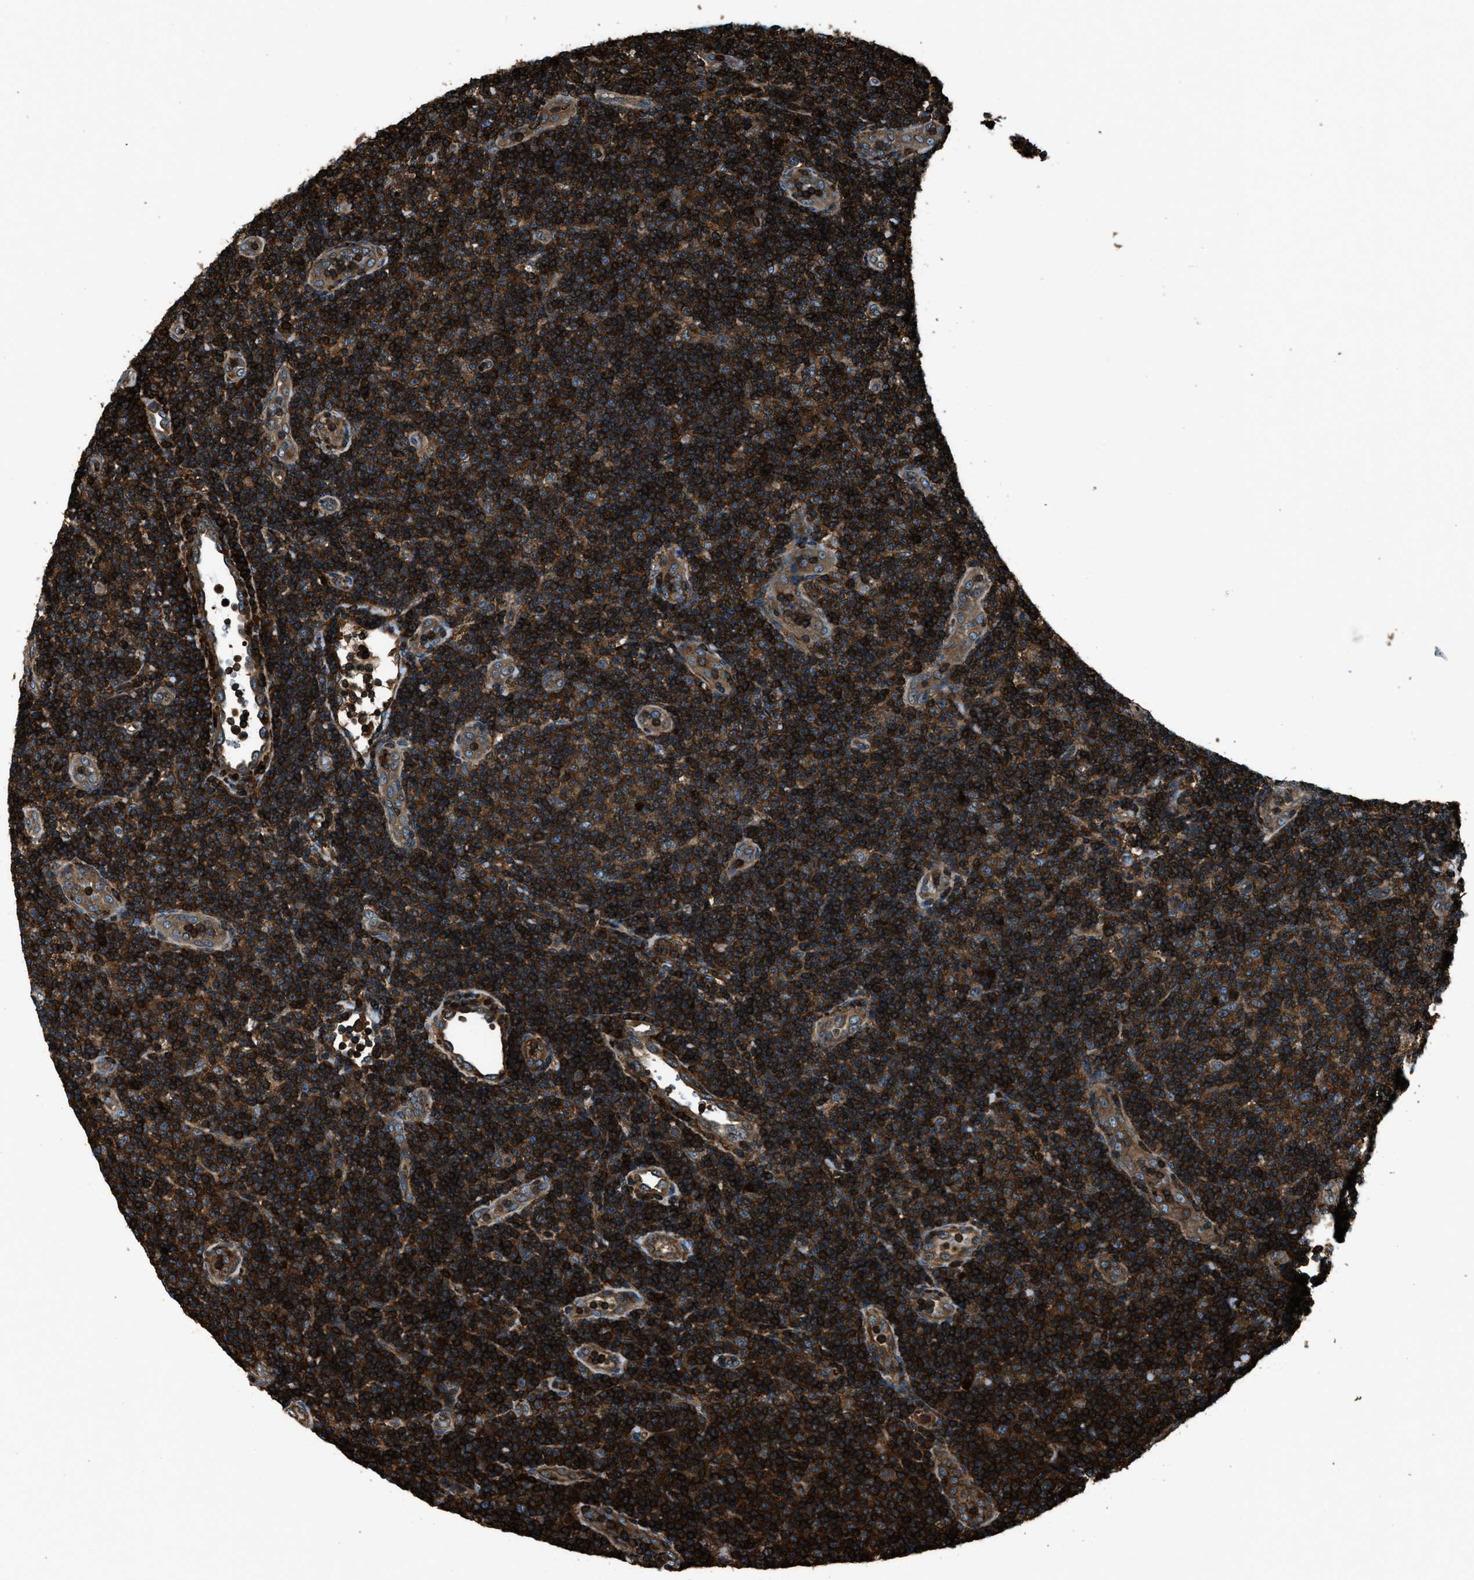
{"staining": {"intensity": "strong", "quantity": ">75%", "location": "cytoplasmic/membranous,nuclear"}, "tissue": "lymphoma", "cell_type": "Tumor cells", "image_type": "cancer", "snomed": [{"axis": "morphology", "description": "Malignant lymphoma, non-Hodgkin's type, Low grade"}, {"axis": "topography", "description": "Lymph node"}], "caption": "The immunohistochemical stain labels strong cytoplasmic/membranous and nuclear positivity in tumor cells of lymphoma tissue. Using DAB (3,3'-diaminobenzidine) (brown) and hematoxylin (blue) stains, captured at high magnification using brightfield microscopy.", "gene": "SNX30", "patient": {"sex": "male", "age": 83}}